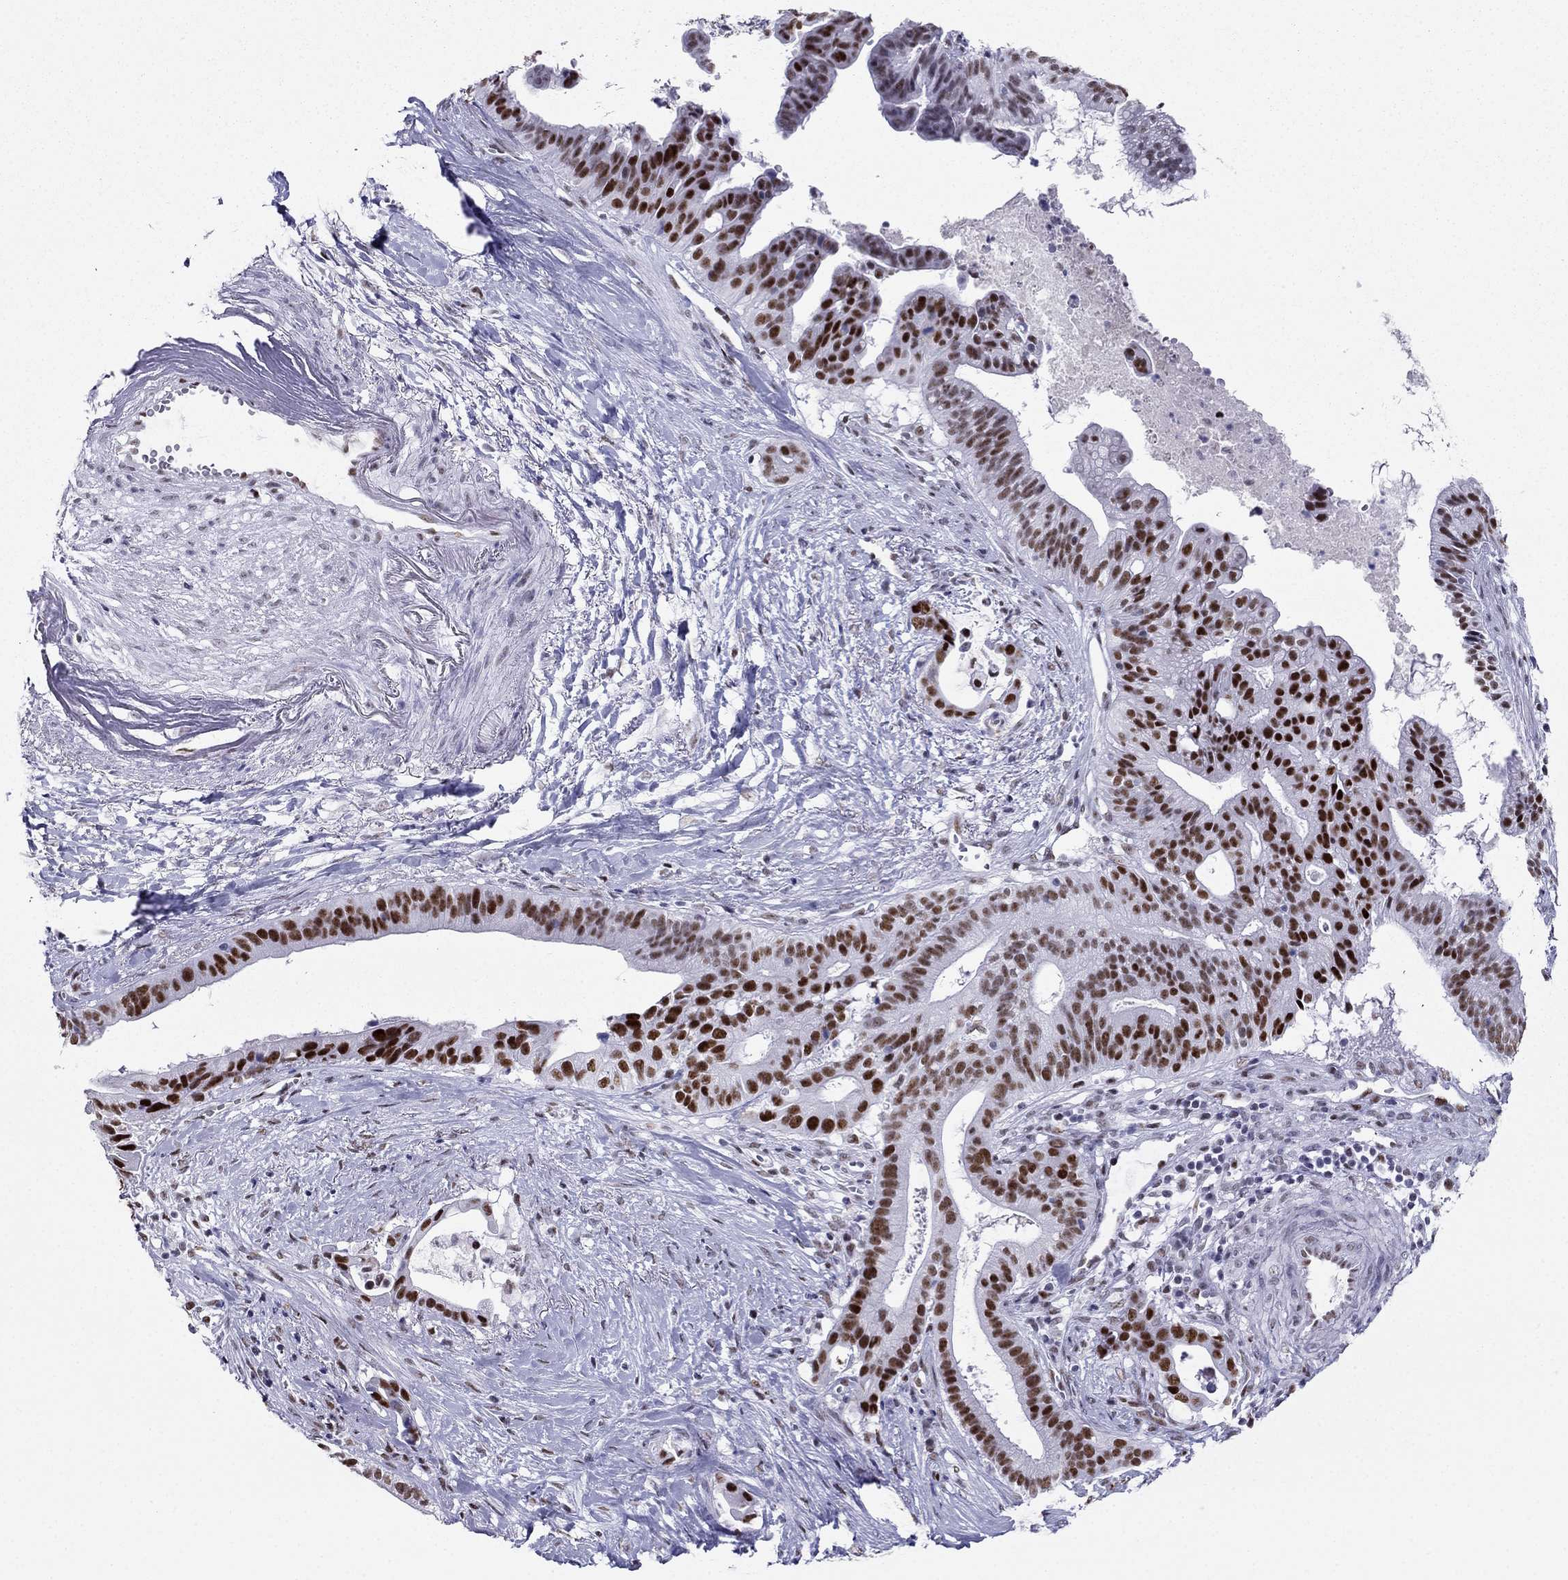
{"staining": {"intensity": "strong", "quantity": ">75%", "location": "nuclear"}, "tissue": "pancreatic cancer", "cell_type": "Tumor cells", "image_type": "cancer", "snomed": [{"axis": "morphology", "description": "Adenocarcinoma, NOS"}, {"axis": "topography", "description": "Pancreas"}], "caption": "Adenocarcinoma (pancreatic) was stained to show a protein in brown. There is high levels of strong nuclear positivity in approximately >75% of tumor cells.", "gene": "PPM1G", "patient": {"sex": "male", "age": 61}}